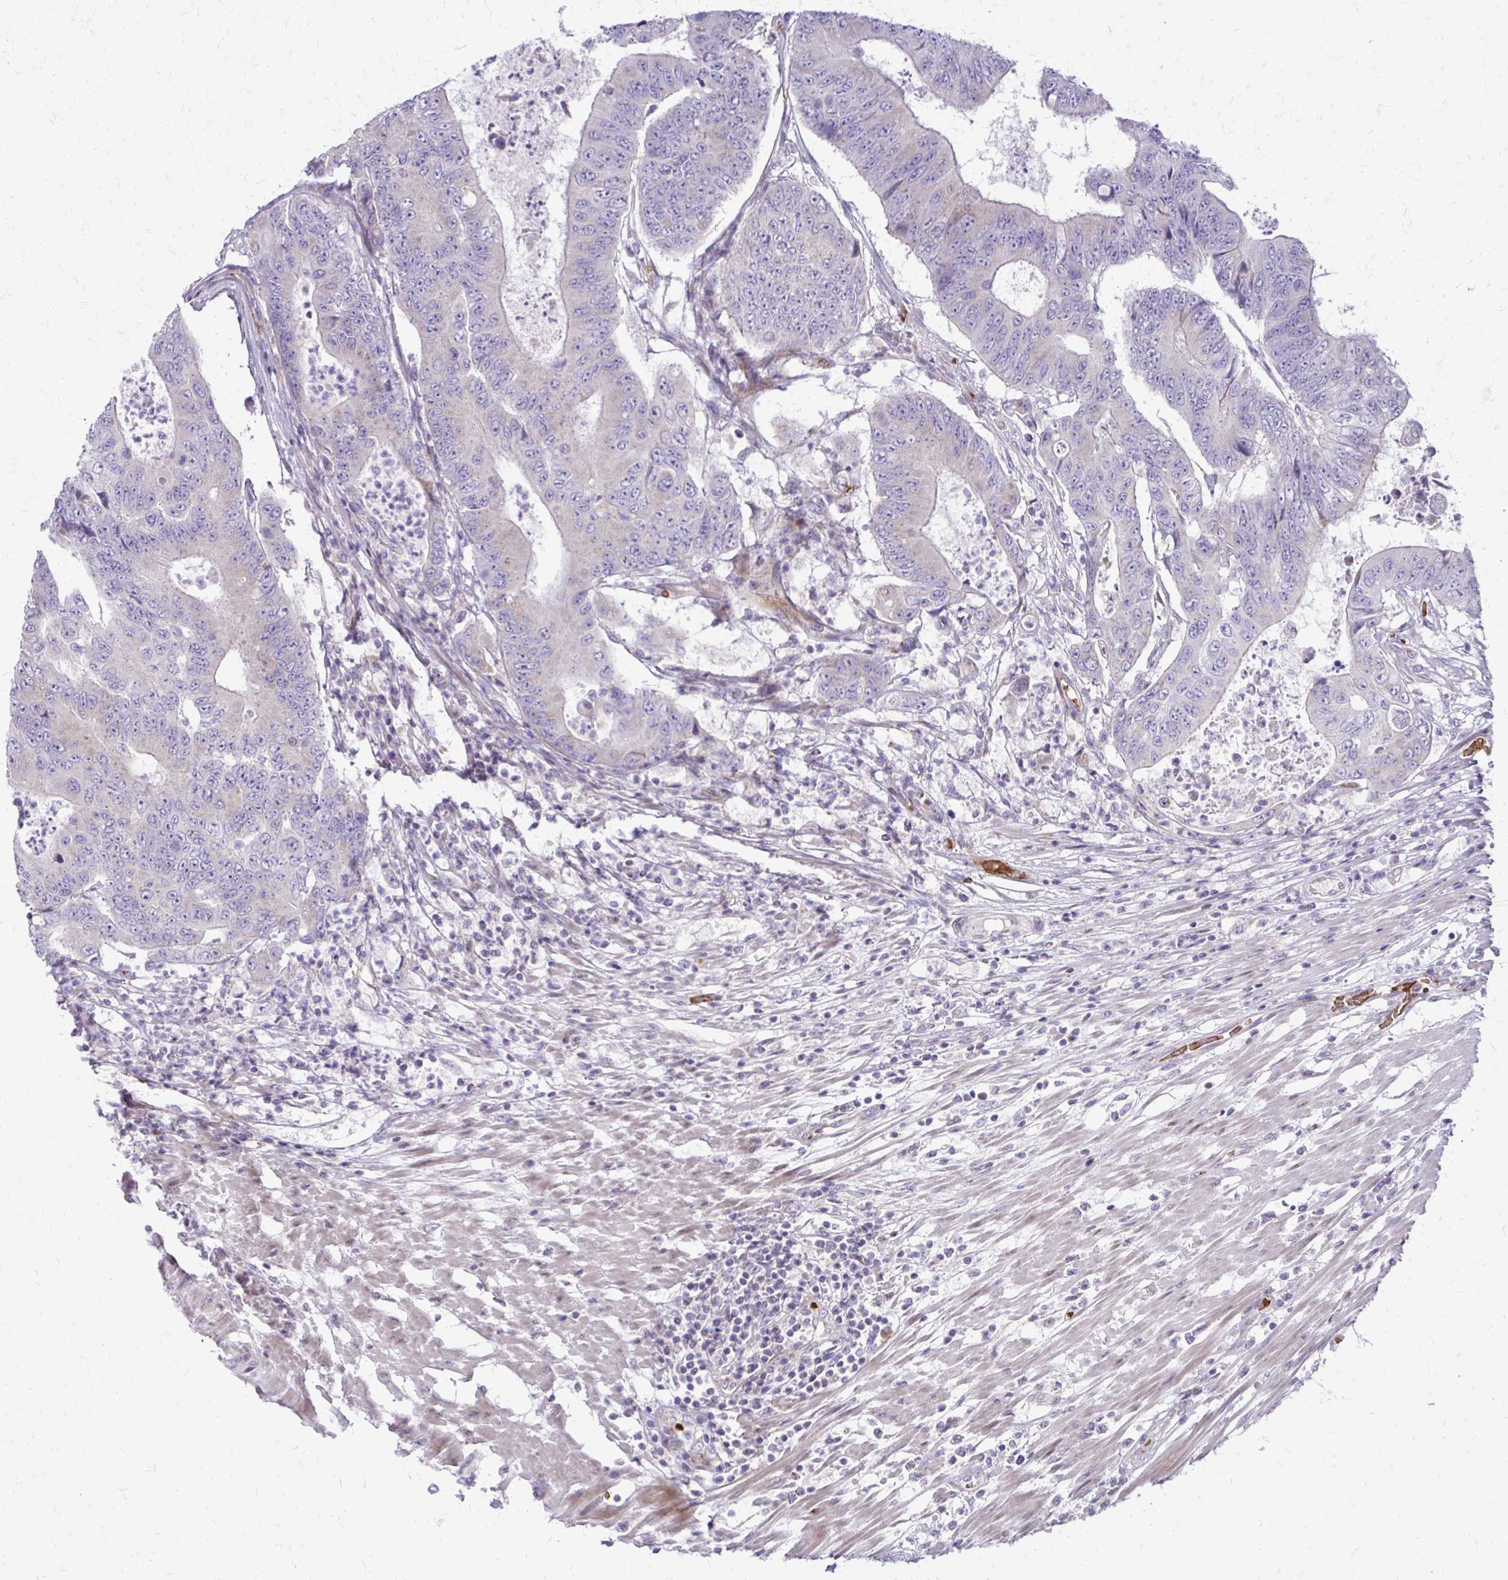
{"staining": {"intensity": "negative", "quantity": "none", "location": "none"}, "tissue": "colorectal cancer", "cell_type": "Tumor cells", "image_type": "cancer", "snomed": [{"axis": "morphology", "description": "Adenocarcinoma, NOS"}, {"axis": "topography", "description": "Colon"}], "caption": "Immunohistochemistry (IHC) image of colorectal cancer stained for a protein (brown), which shows no staining in tumor cells.", "gene": "FUNDC2", "patient": {"sex": "female", "age": 48}}